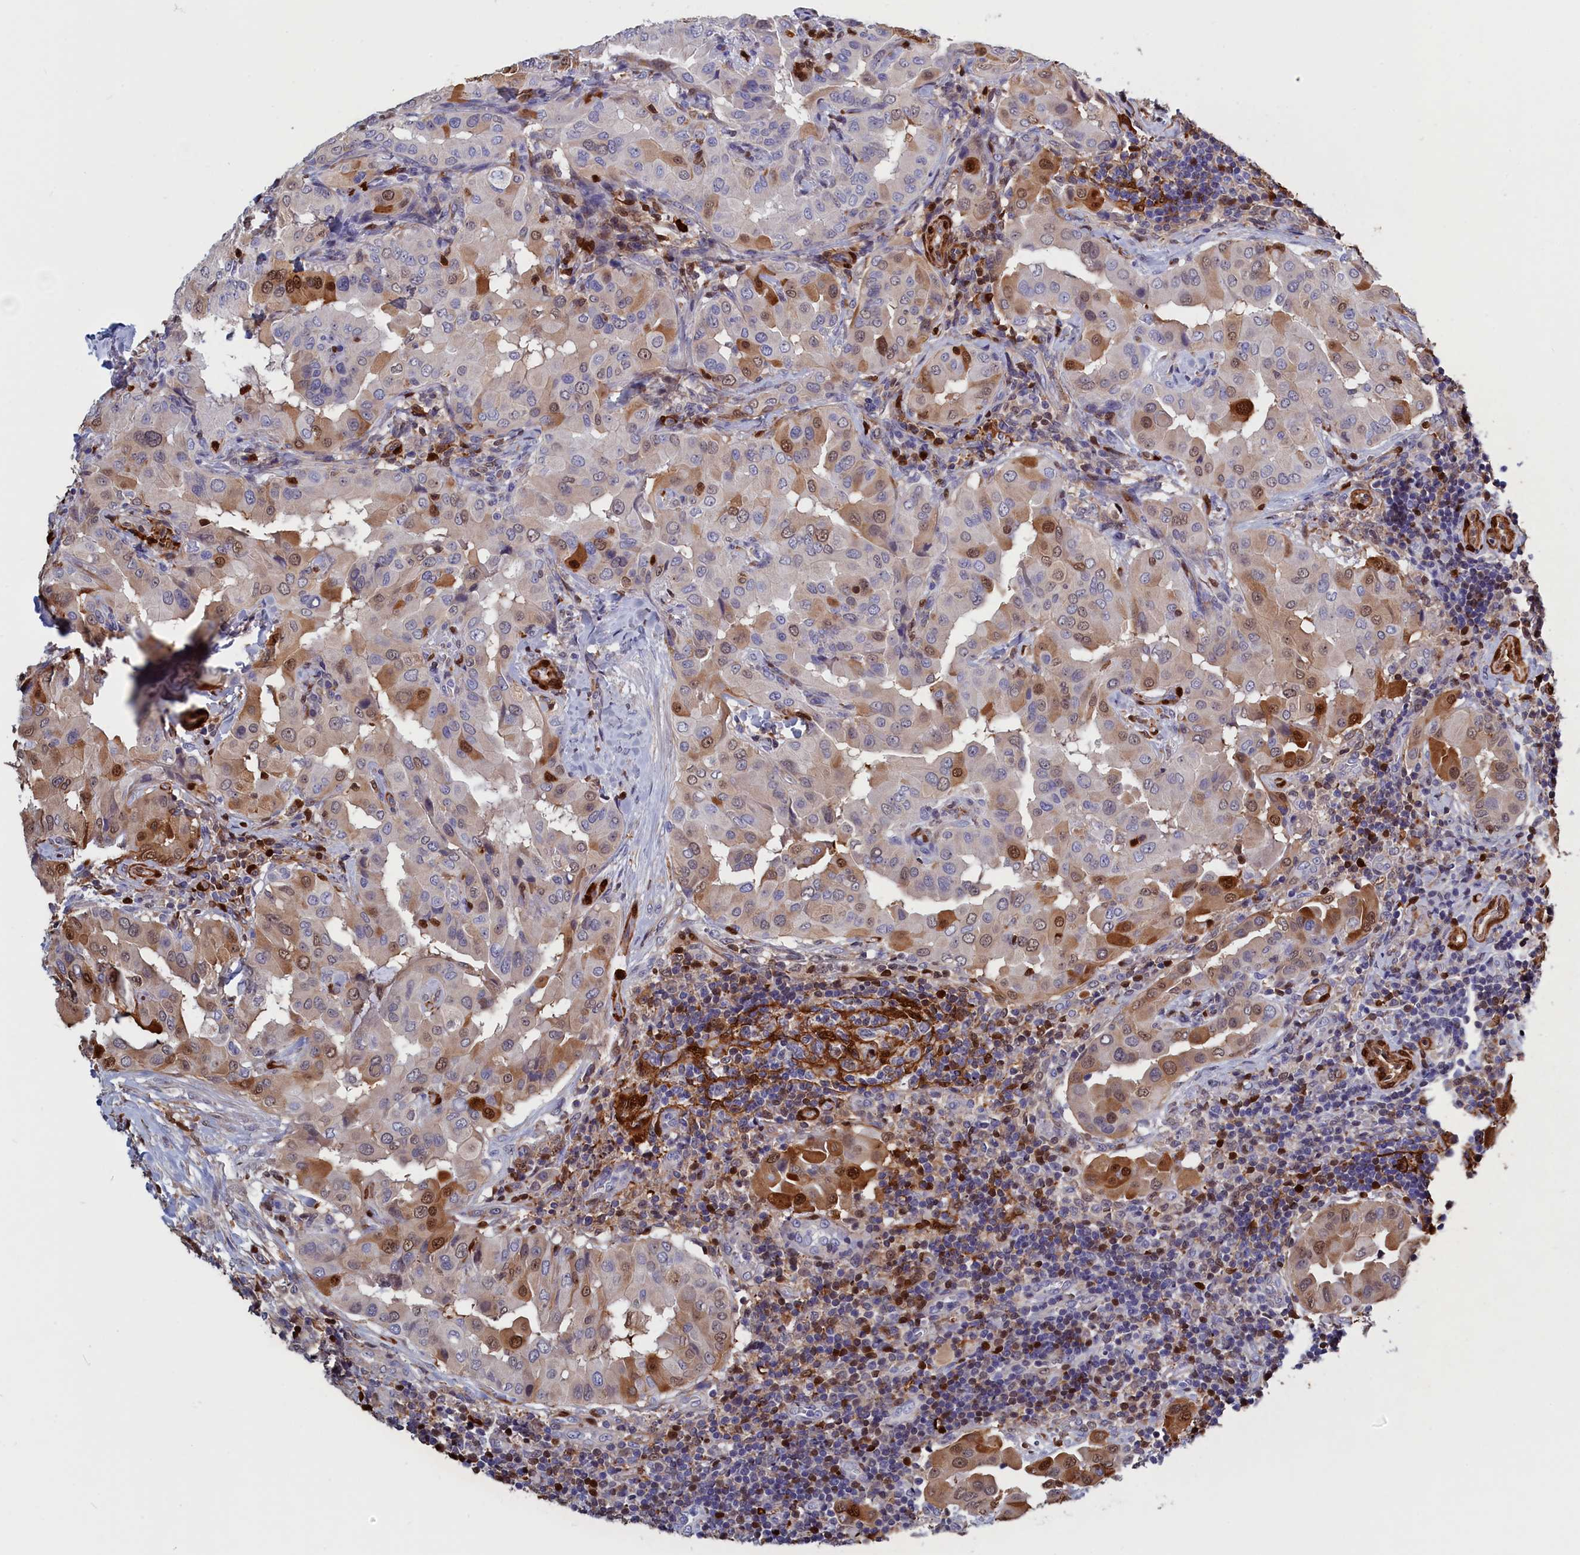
{"staining": {"intensity": "moderate", "quantity": "<25%", "location": "cytoplasmic/membranous,nuclear"}, "tissue": "thyroid cancer", "cell_type": "Tumor cells", "image_type": "cancer", "snomed": [{"axis": "morphology", "description": "Papillary adenocarcinoma, NOS"}, {"axis": "topography", "description": "Thyroid gland"}], "caption": "Human thyroid cancer stained with a protein marker displays moderate staining in tumor cells.", "gene": "CRIP1", "patient": {"sex": "male", "age": 33}}